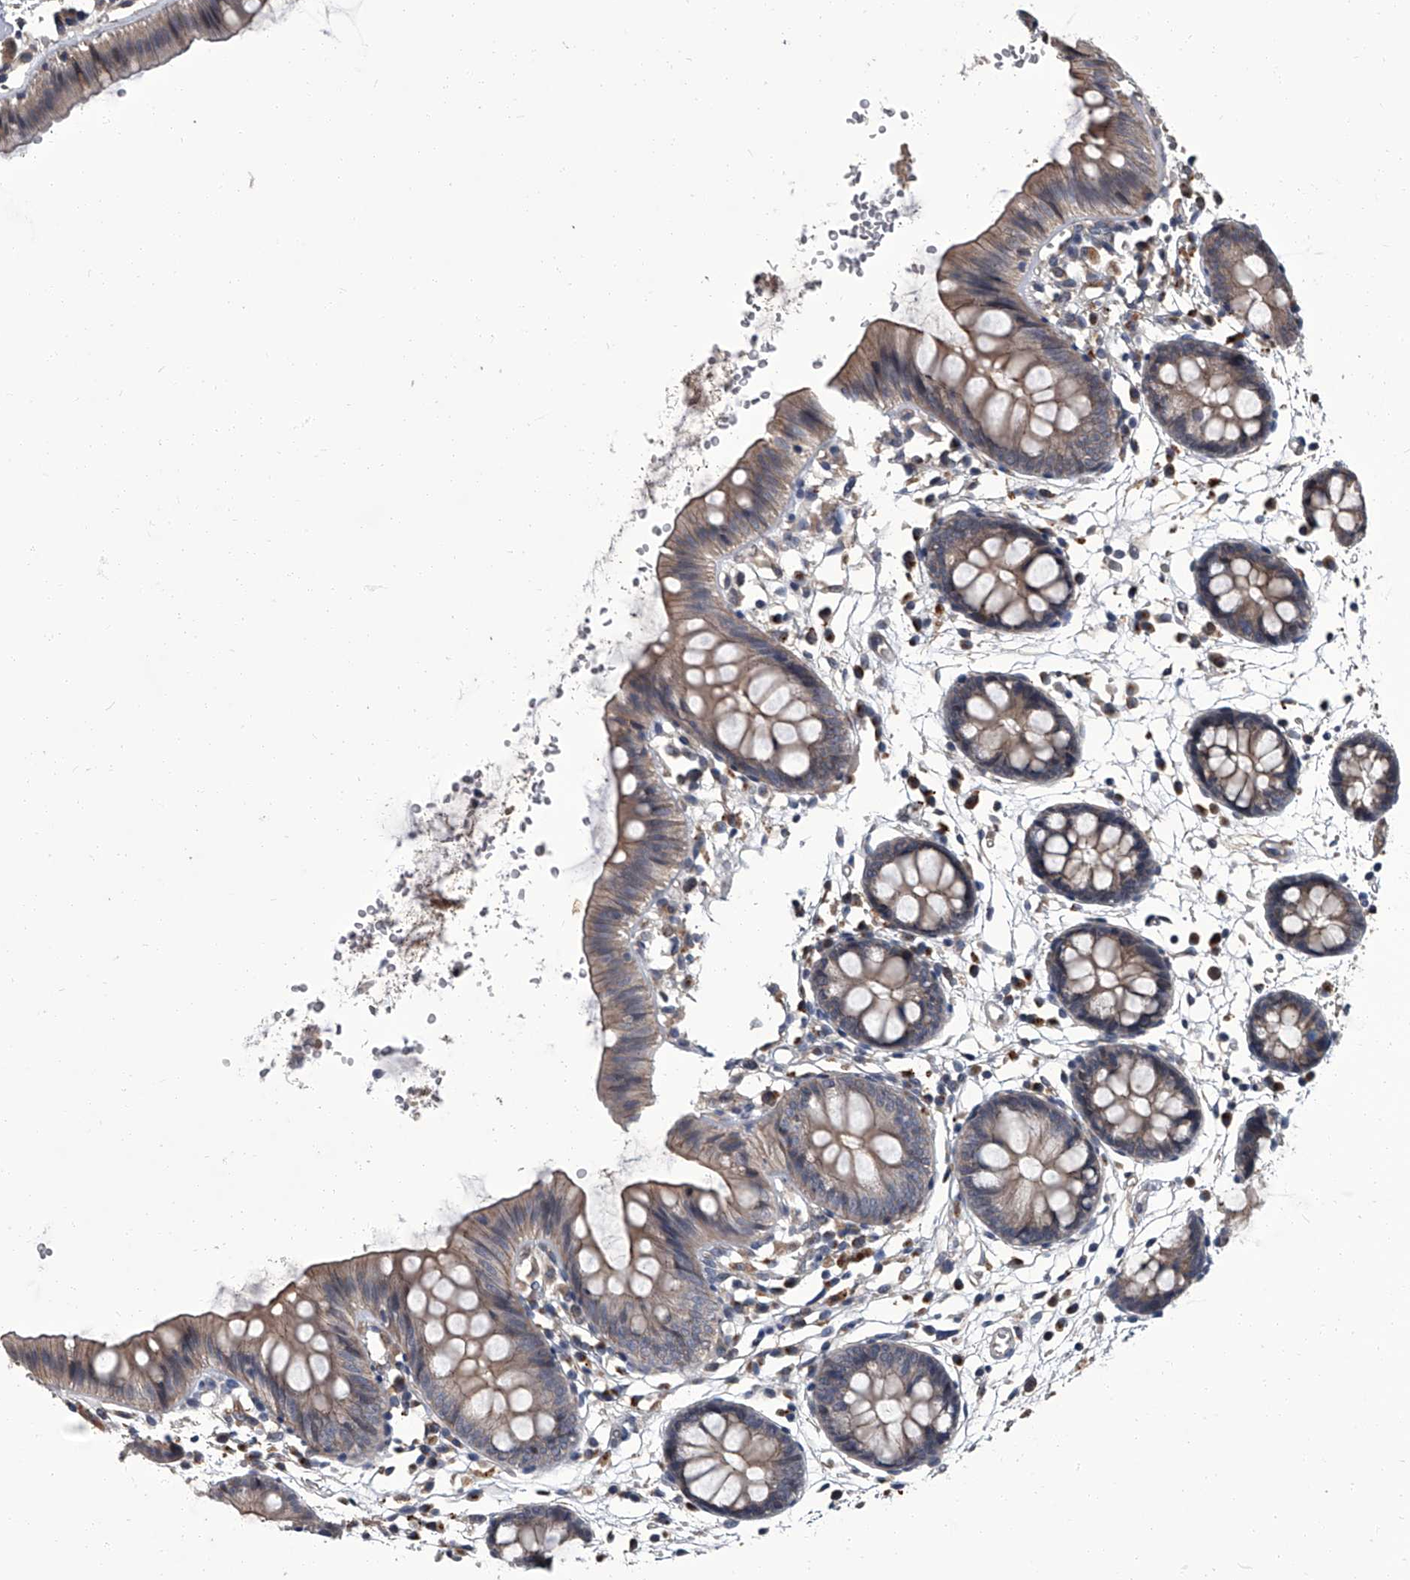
{"staining": {"intensity": "weak", "quantity": ">75%", "location": "cytoplasmic/membranous"}, "tissue": "colon", "cell_type": "Endothelial cells", "image_type": "normal", "snomed": [{"axis": "morphology", "description": "Normal tissue, NOS"}, {"axis": "topography", "description": "Colon"}], "caption": "Colon stained with DAB IHC displays low levels of weak cytoplasmic/membranous expression in about >75% of endothelial cells.", "gene": "SIRT4", "patient": {"sex": "male", "age": 56}}